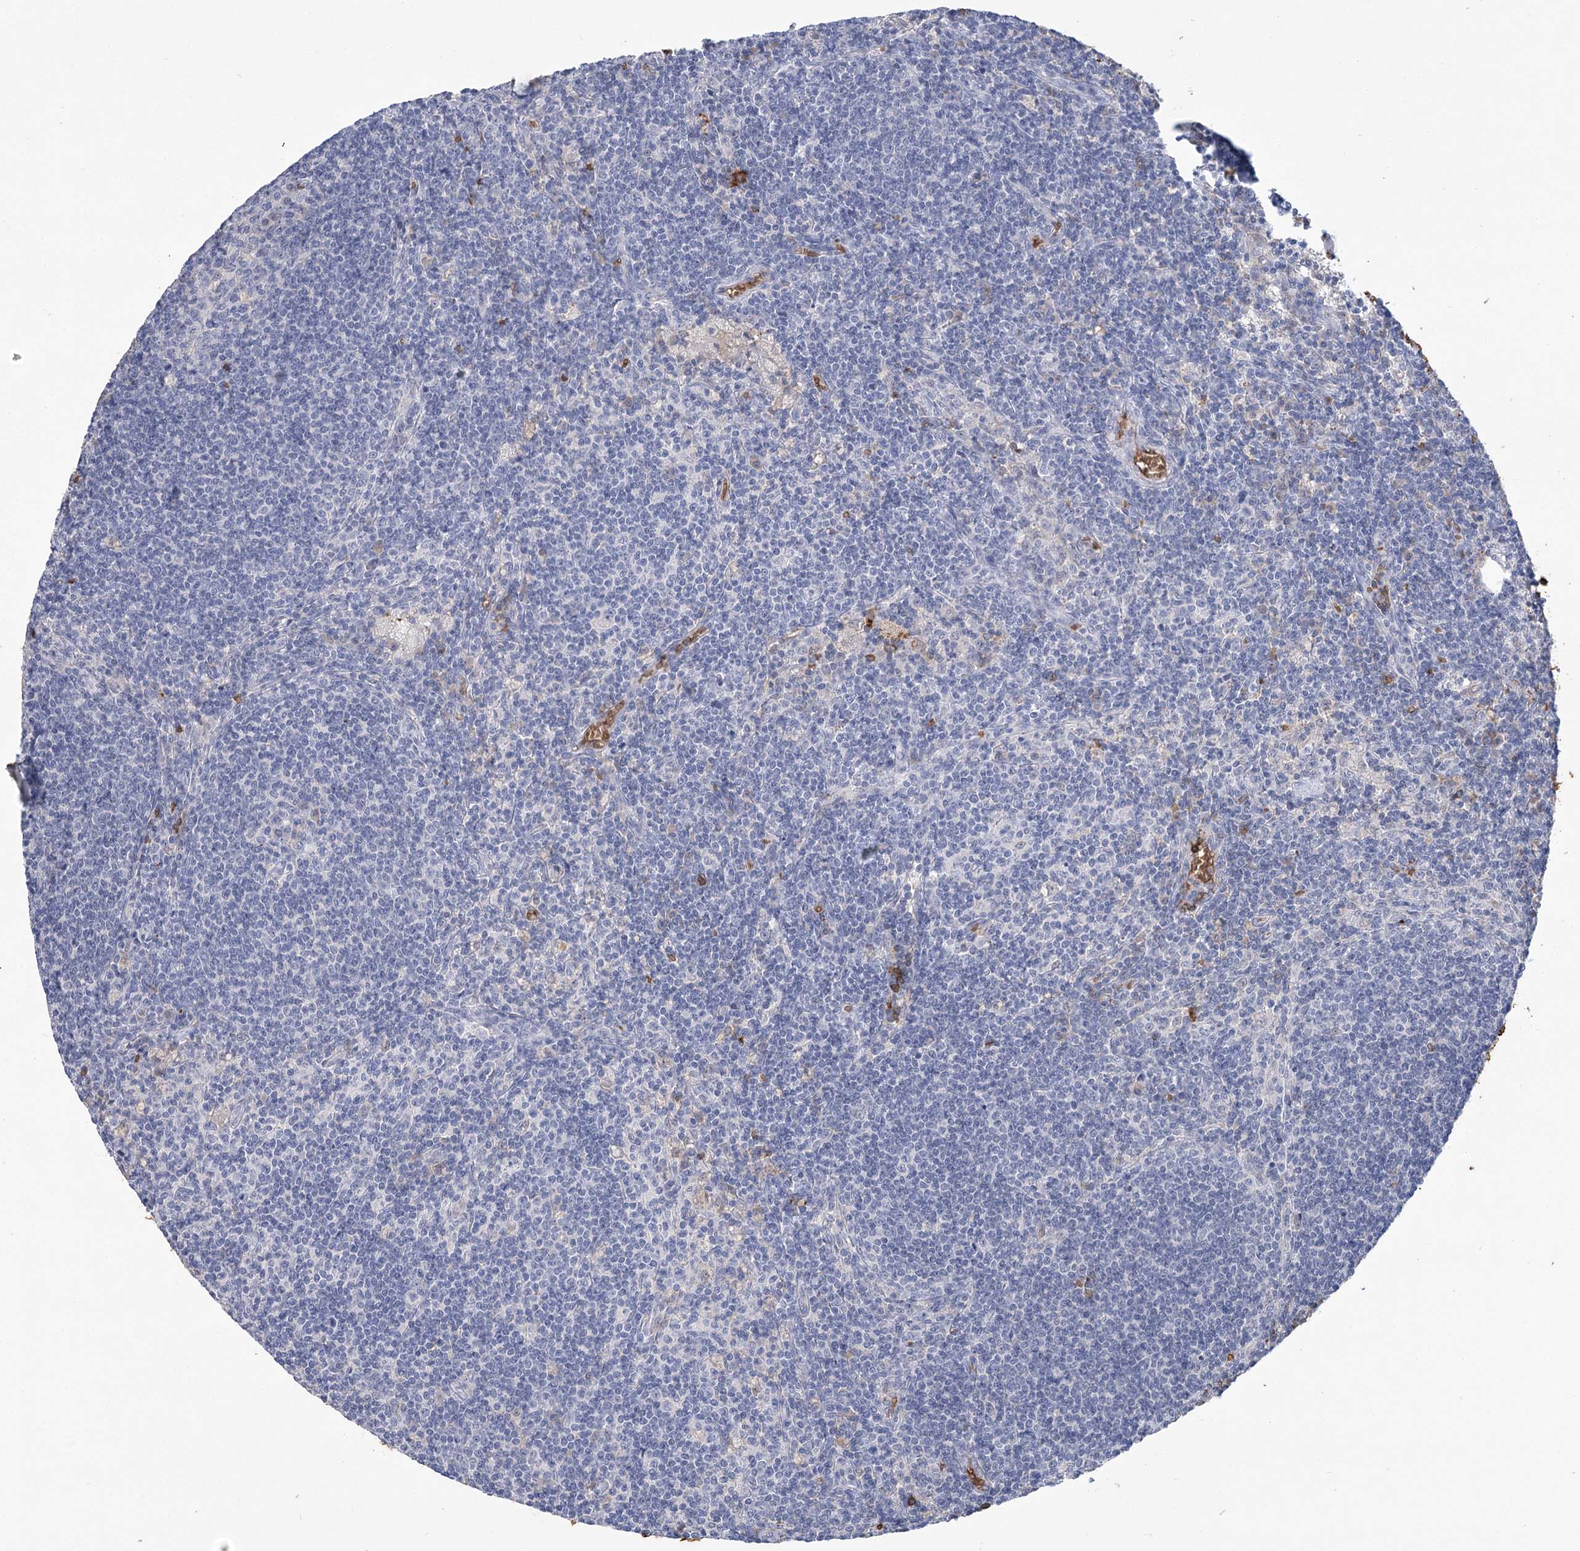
{"staining": {"intensity": "negative", "quantity": "none", "location": "none"}, "tissue": "lymph node", "cell_type": "Germinal center cells", "image_type": "normal", "snomed": [{"axis": "morphology", "description": "Normal tissue, NOS"}, {"axis": "topography", "description": "Lymph node"}], "caption": "Immunohistochemistry of benign lymph node displays no expression in germinal center cells.", "gene": "HBA1", "patient": {"sex": "male", "age": 69}}